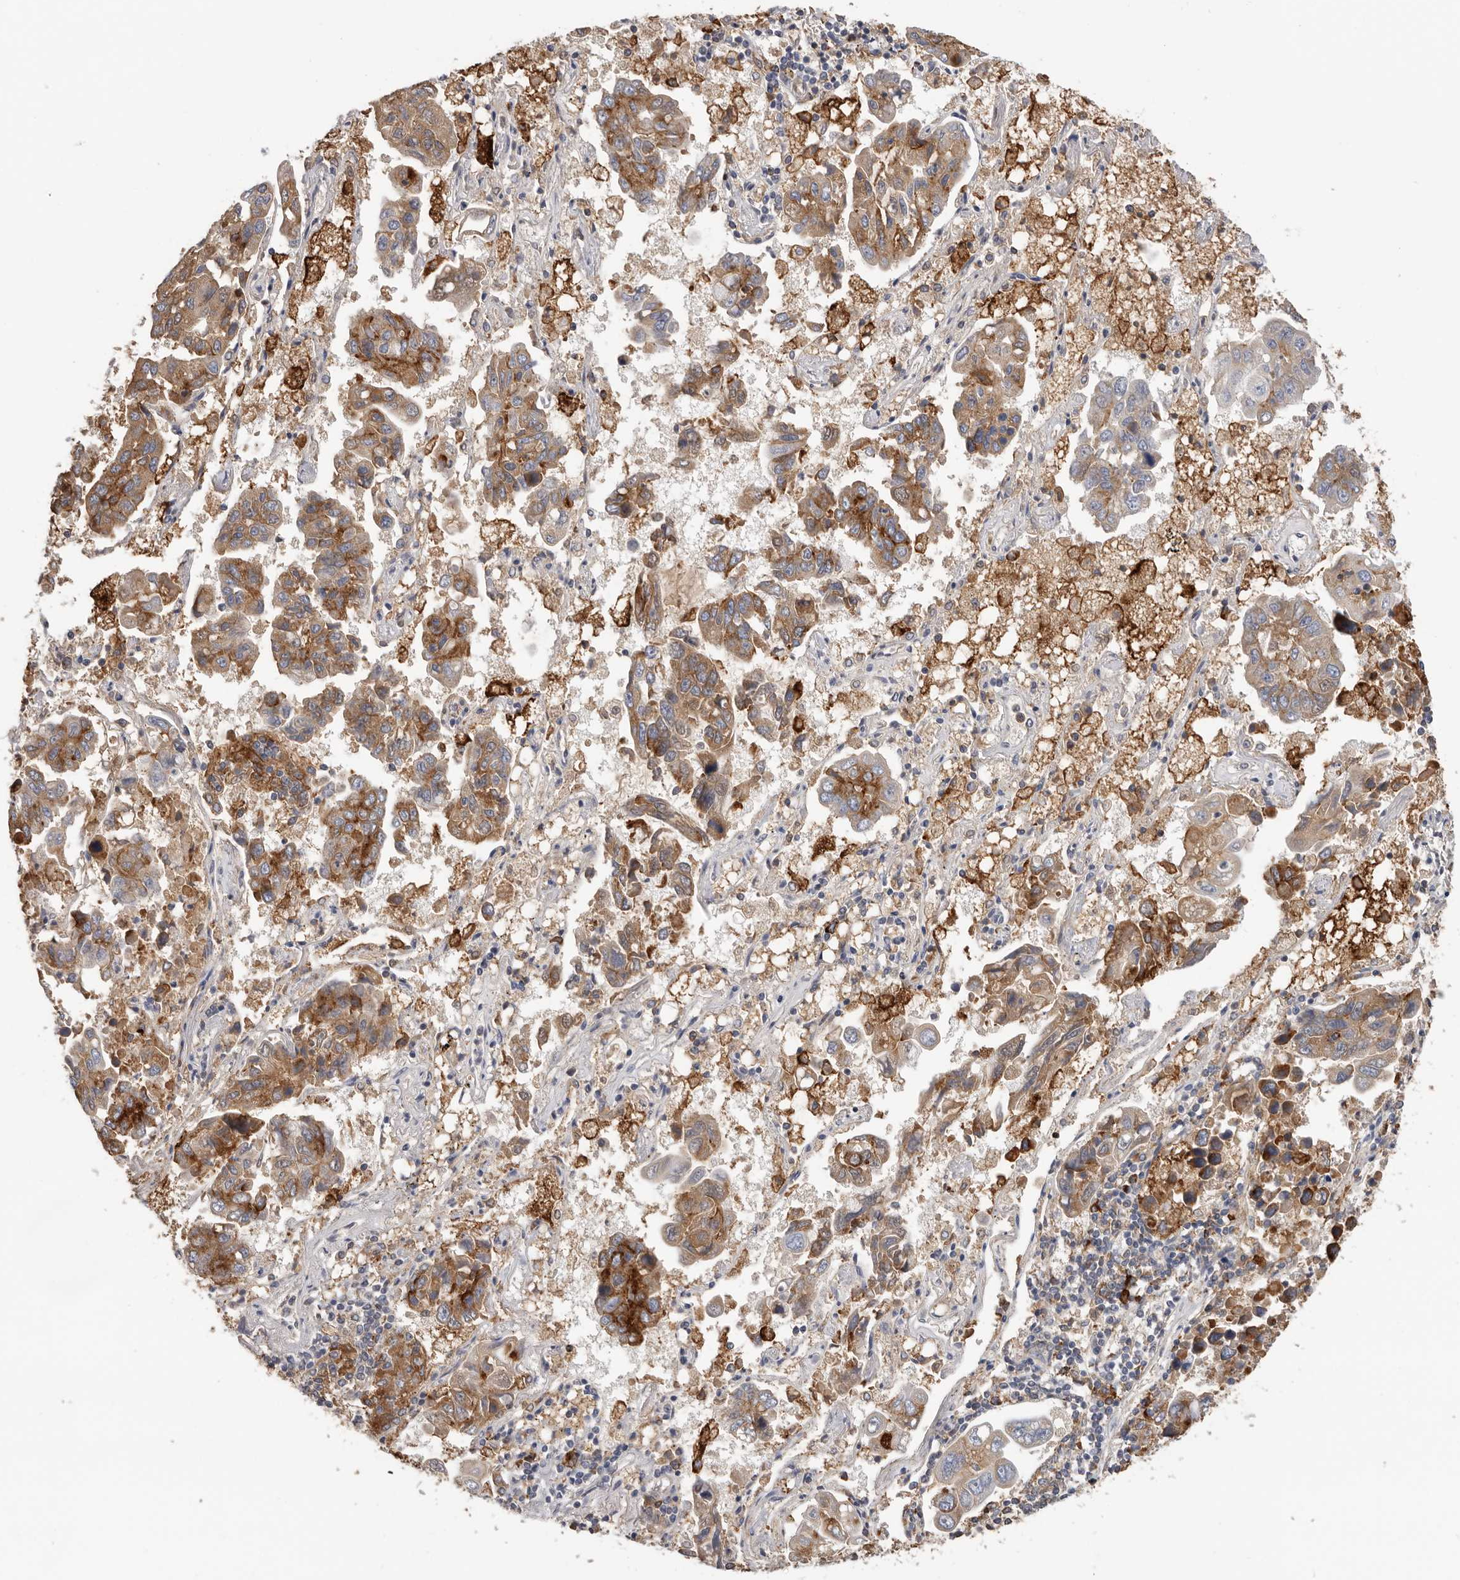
{"staining": {"intensity": "moderate", "quantity": ">75%", "location": "cytoplasmic/membranous"}, "tissue": "lung cancer", "cell_type": "Tumor cells", "image_type": "cancer", "snomed": [{"axis": "morphology", "description": "Adenocarcinoma, NOS"}, {"axis": "topography", "description": "Lung"}], "caption": "DAB immunohistochemical staining of human lung cancer reveals moderate cytoplasmic/membranous protein expression in about >75% of tumor cells.", "gene": "TFRC", "patient": {"sex": "male", "age": 64}}